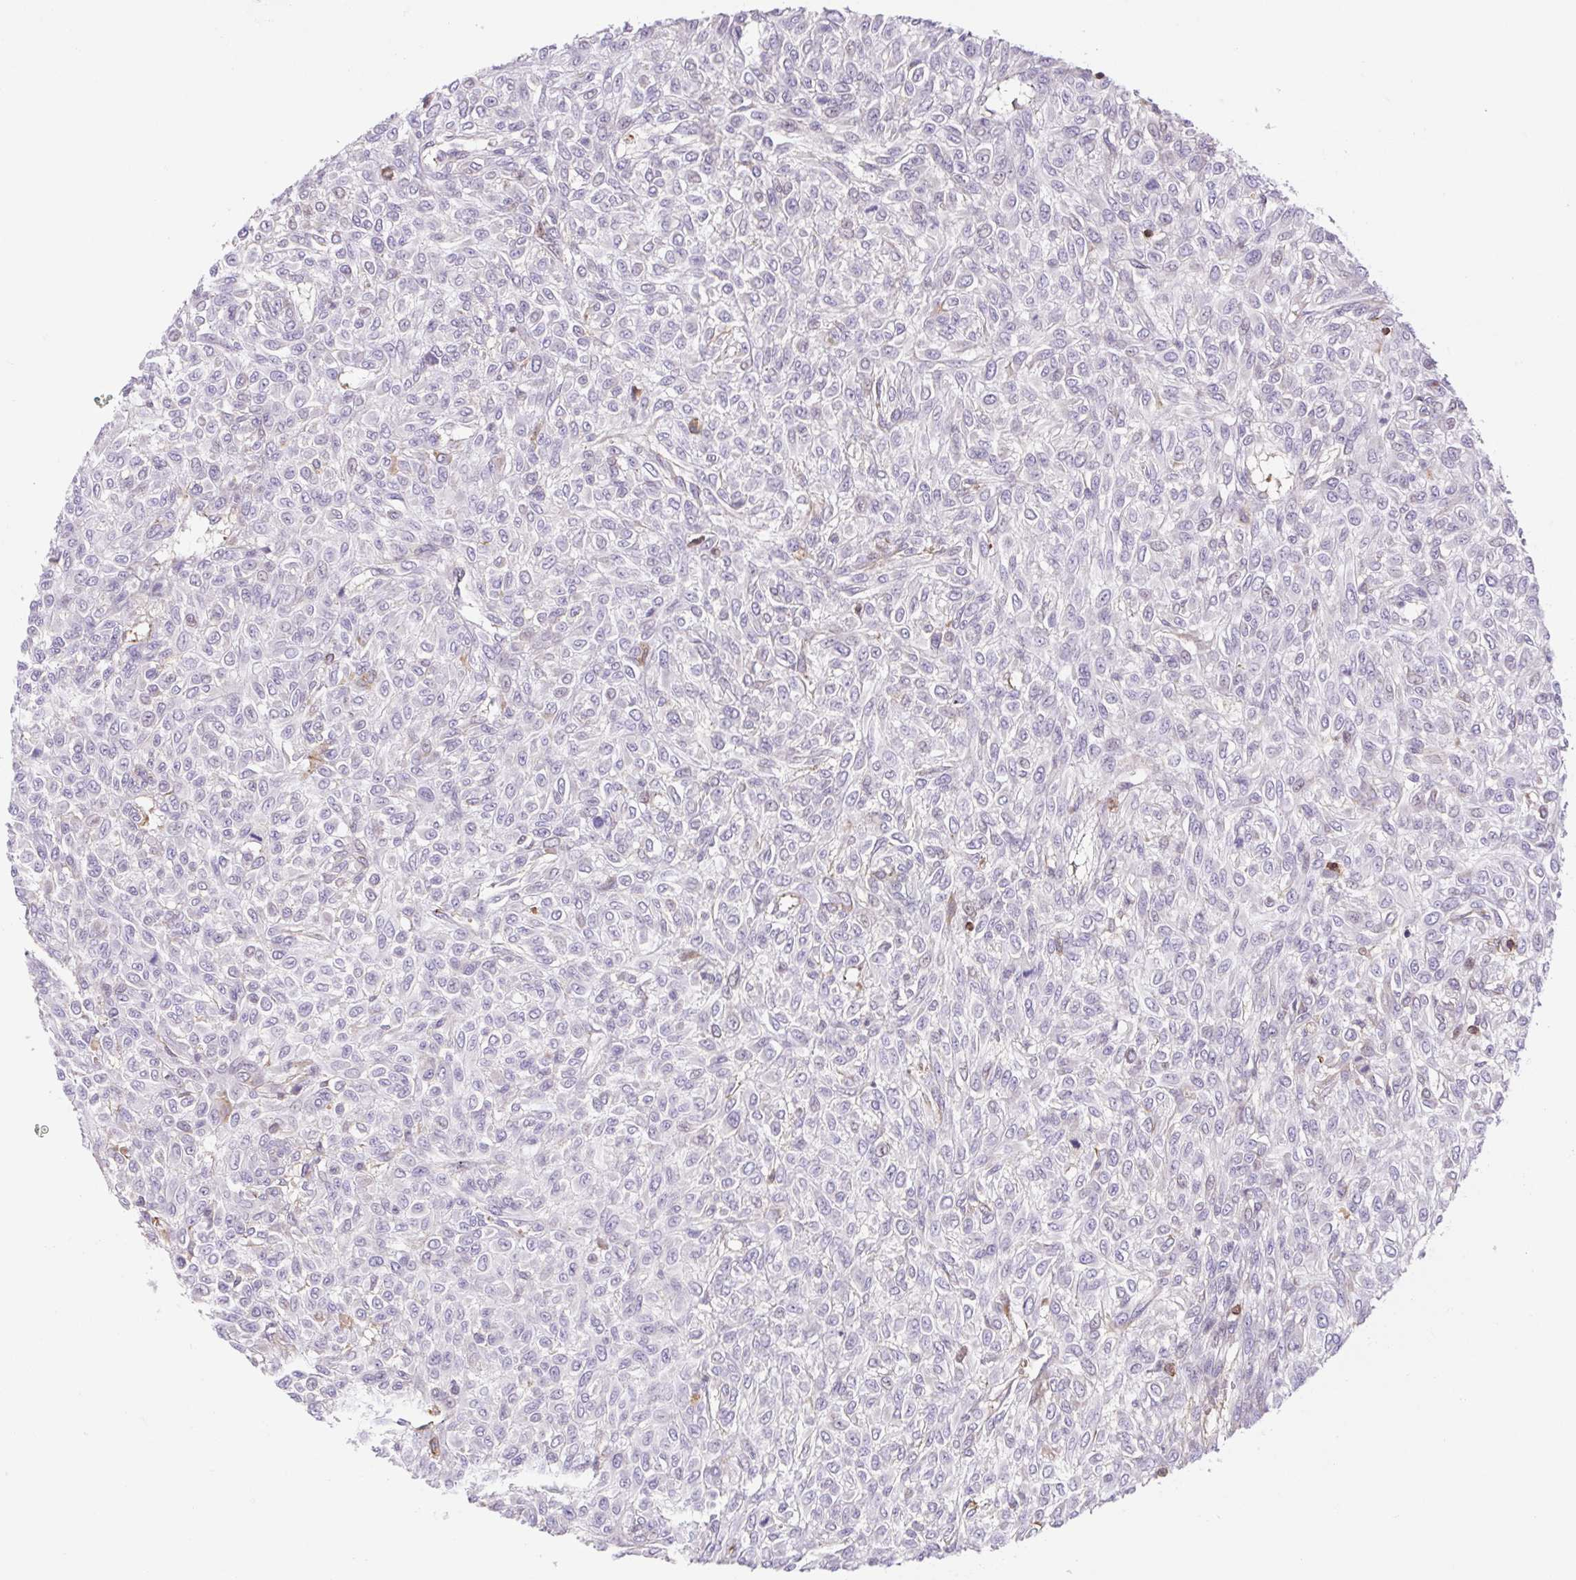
{"staining": {"intensity": "negative", "quantity": "none", "location": "none"}, "tissue": "renal cancer", "cell_type": "Tumor cells", "image_type": "cancer", "snomed": [{"axis": "morphology", "description": "Adenocarcinoma, NOS"}, {"axis": "topography", "description": "Kidney"}], "caption": "A micrograph of renal cancer (adenocarcinoma) stained for a protein displays no brown staining in tumor cells.", "gene": "TPRG1", "patient": {"sex": "male", "age": 58}}